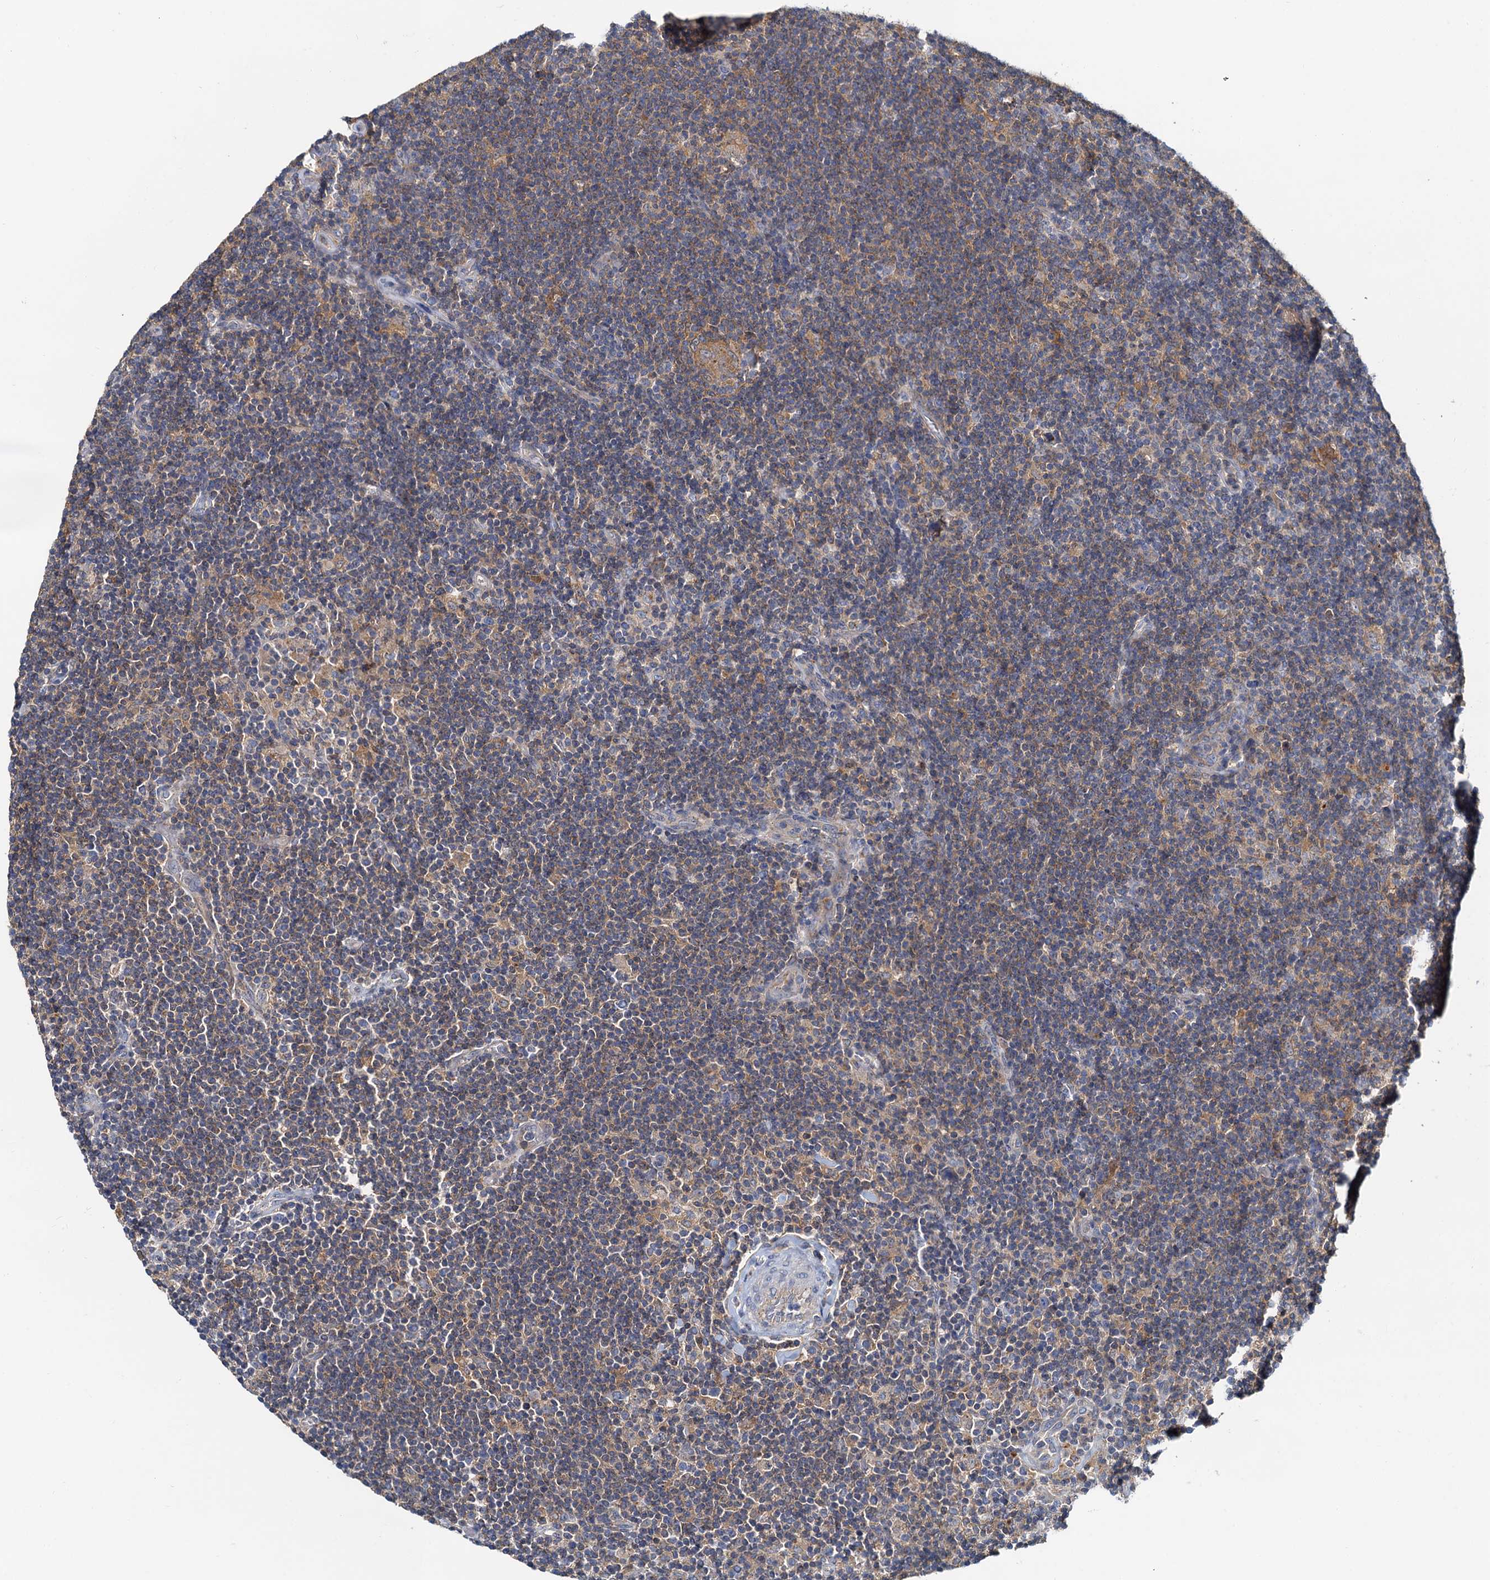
{"staining": {"intensity": "negative", "quantity": "none", "location": "none"}, "tissue": "lymphoma", "cell_type": "Tumor cells", "image_type": "cancer", "snomed": [{"axis": "morphology", "description": "Hodgkin's disease, NOS"}, {"axis": "topography", "description": "Lymph node"}], "caption": "A micrograph of lymphoma stained for a protein demonstrates no brown staining in tumor cells. (DAB (3,3'-diaminobenzidine) immunohistochemistry, high magnification).", "gene": "TOLLIP", "patient": {"sex": "female", "age": 57}}